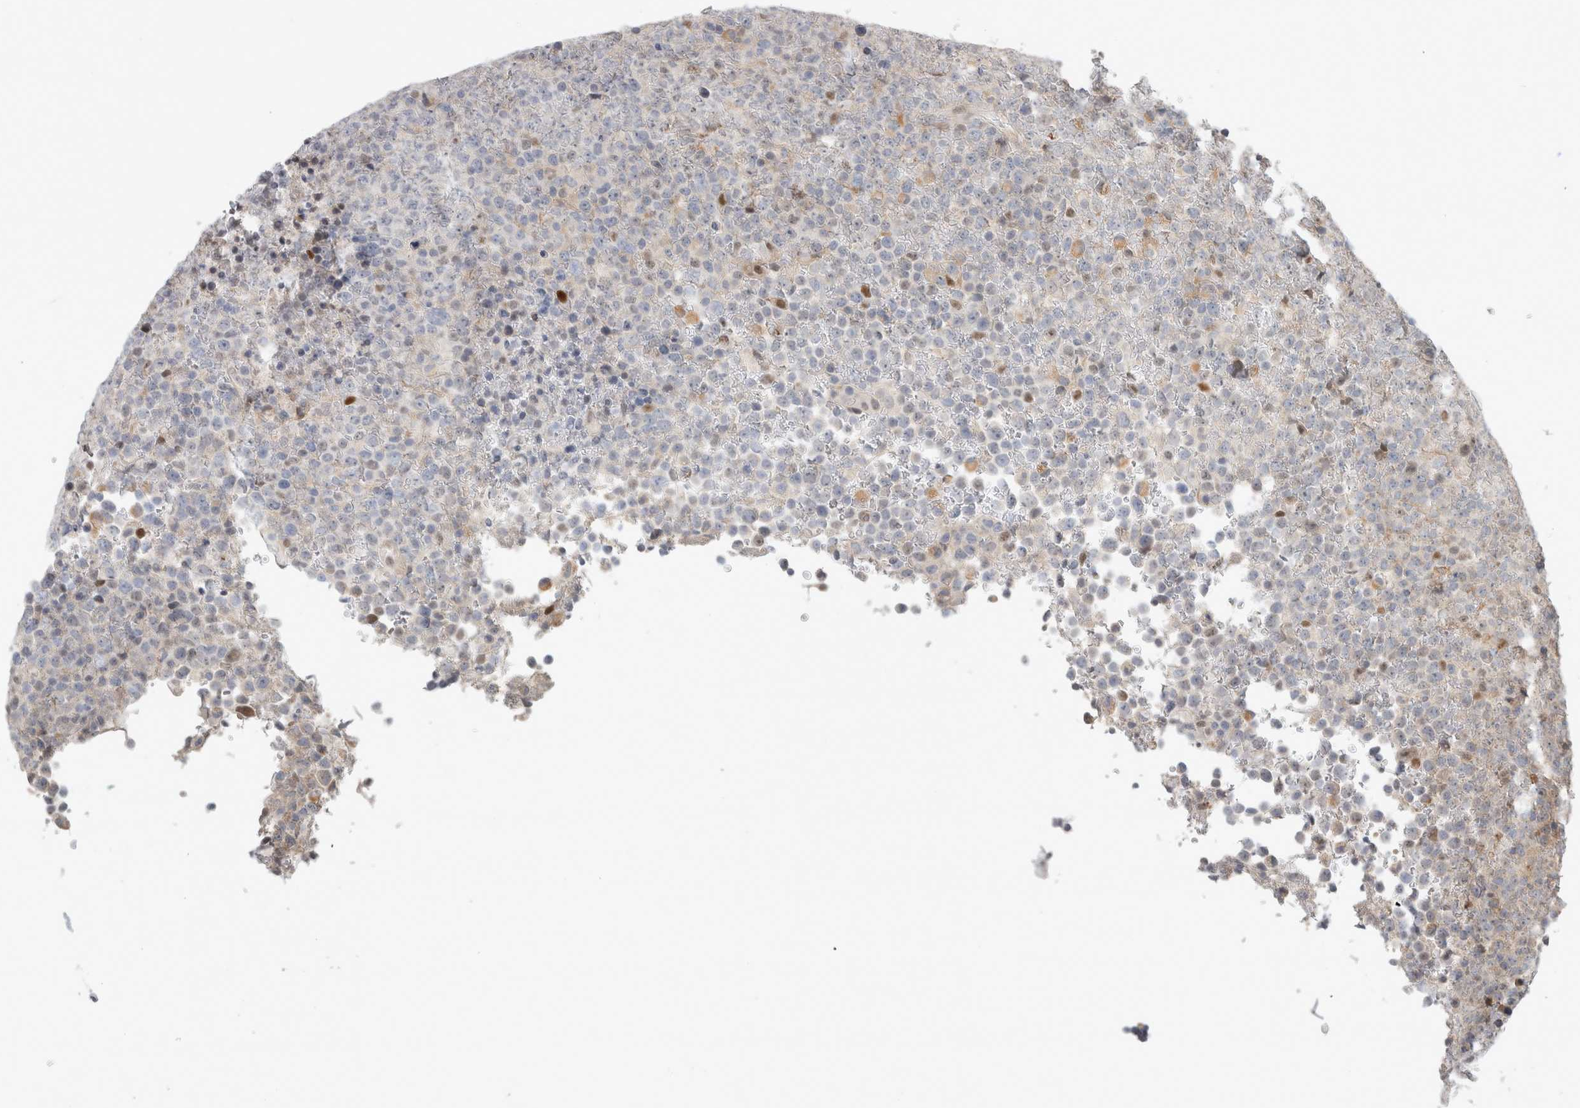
{"staining": {"intensity": "negative", "quantity": "none", "location": "none"}, "tissue": "lymphoma", "cell_type": "Tumor cells", "image_type": "cancer", "snomed": [{"axis": "morphology", "description": "Malignant lymphoma, non-Hodgkin's type, High grade"}, {"axis": "topography", "description": "Lymph node"}], "caption": "Malignant lymphoma, non-Hodgkin's type (high-grade) was stained to show a protein in brown. There is no significant expression in tumor cells. (DAB (3,3'-diaminobenzidine) IHC with hematoxylin counter stain).", "gene": "NAB2", "patient": {"sex": "male", "age": 13}}